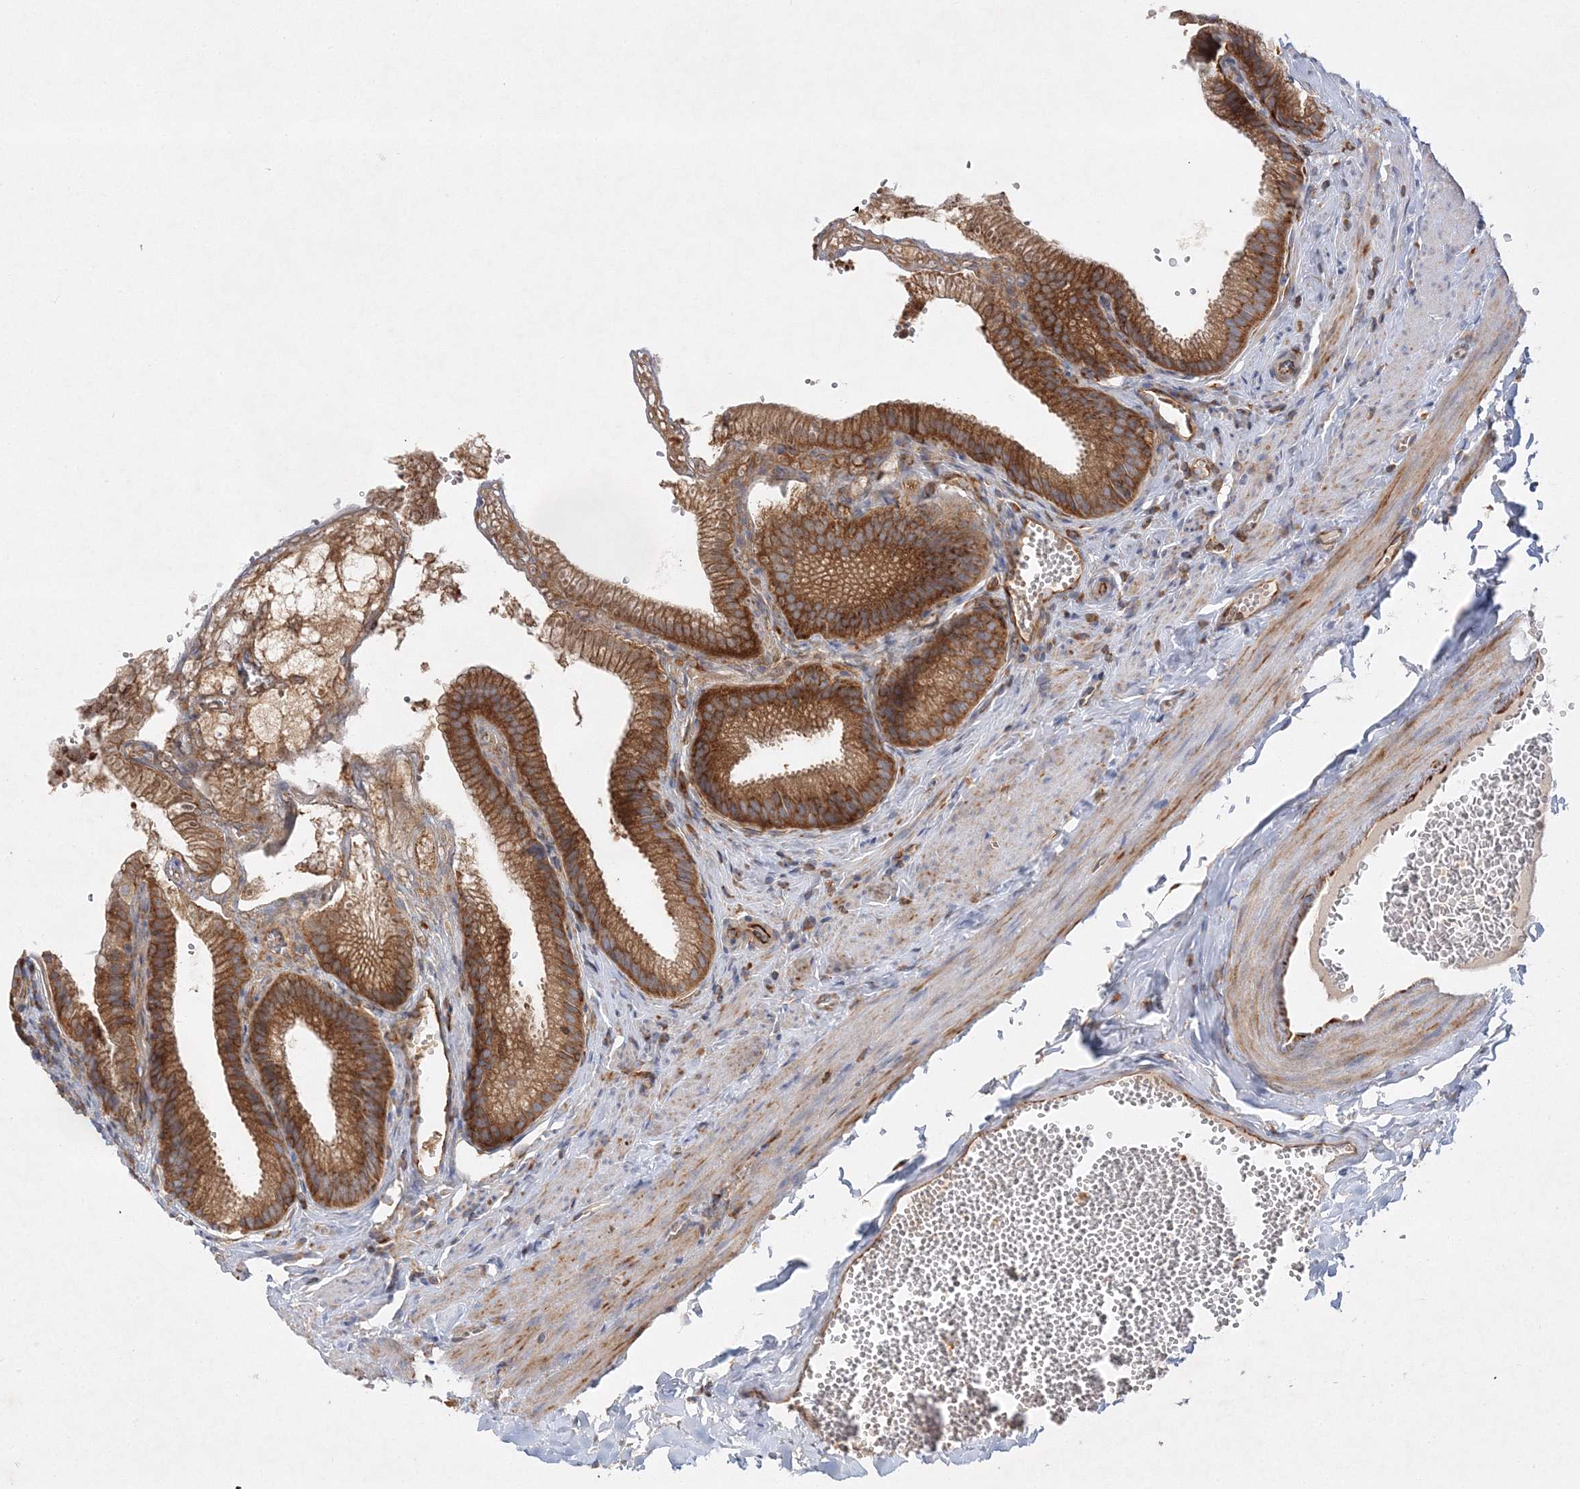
{"staining": {"intensity": "strong", "quantity": ">75%", "location": "cytoplasmic/membranous"}, "tissue": "gallbladder", "cell_type": "Glandular cells", "image_type": "normal", "snomed": [{"axis": "morphology", "description": "Normal tissue, NOS"}, {"axis": "topography", "description": "Gallbladder"}], "caption": "Glandular cells exhibit strong cytoplasmic/membranous positivity in approximately >75% of cells in unremarkable gallbladder. Nuclei are stained in blue.", "gene": "WDR37", "patient": {"sex": "male", "age": 38}}